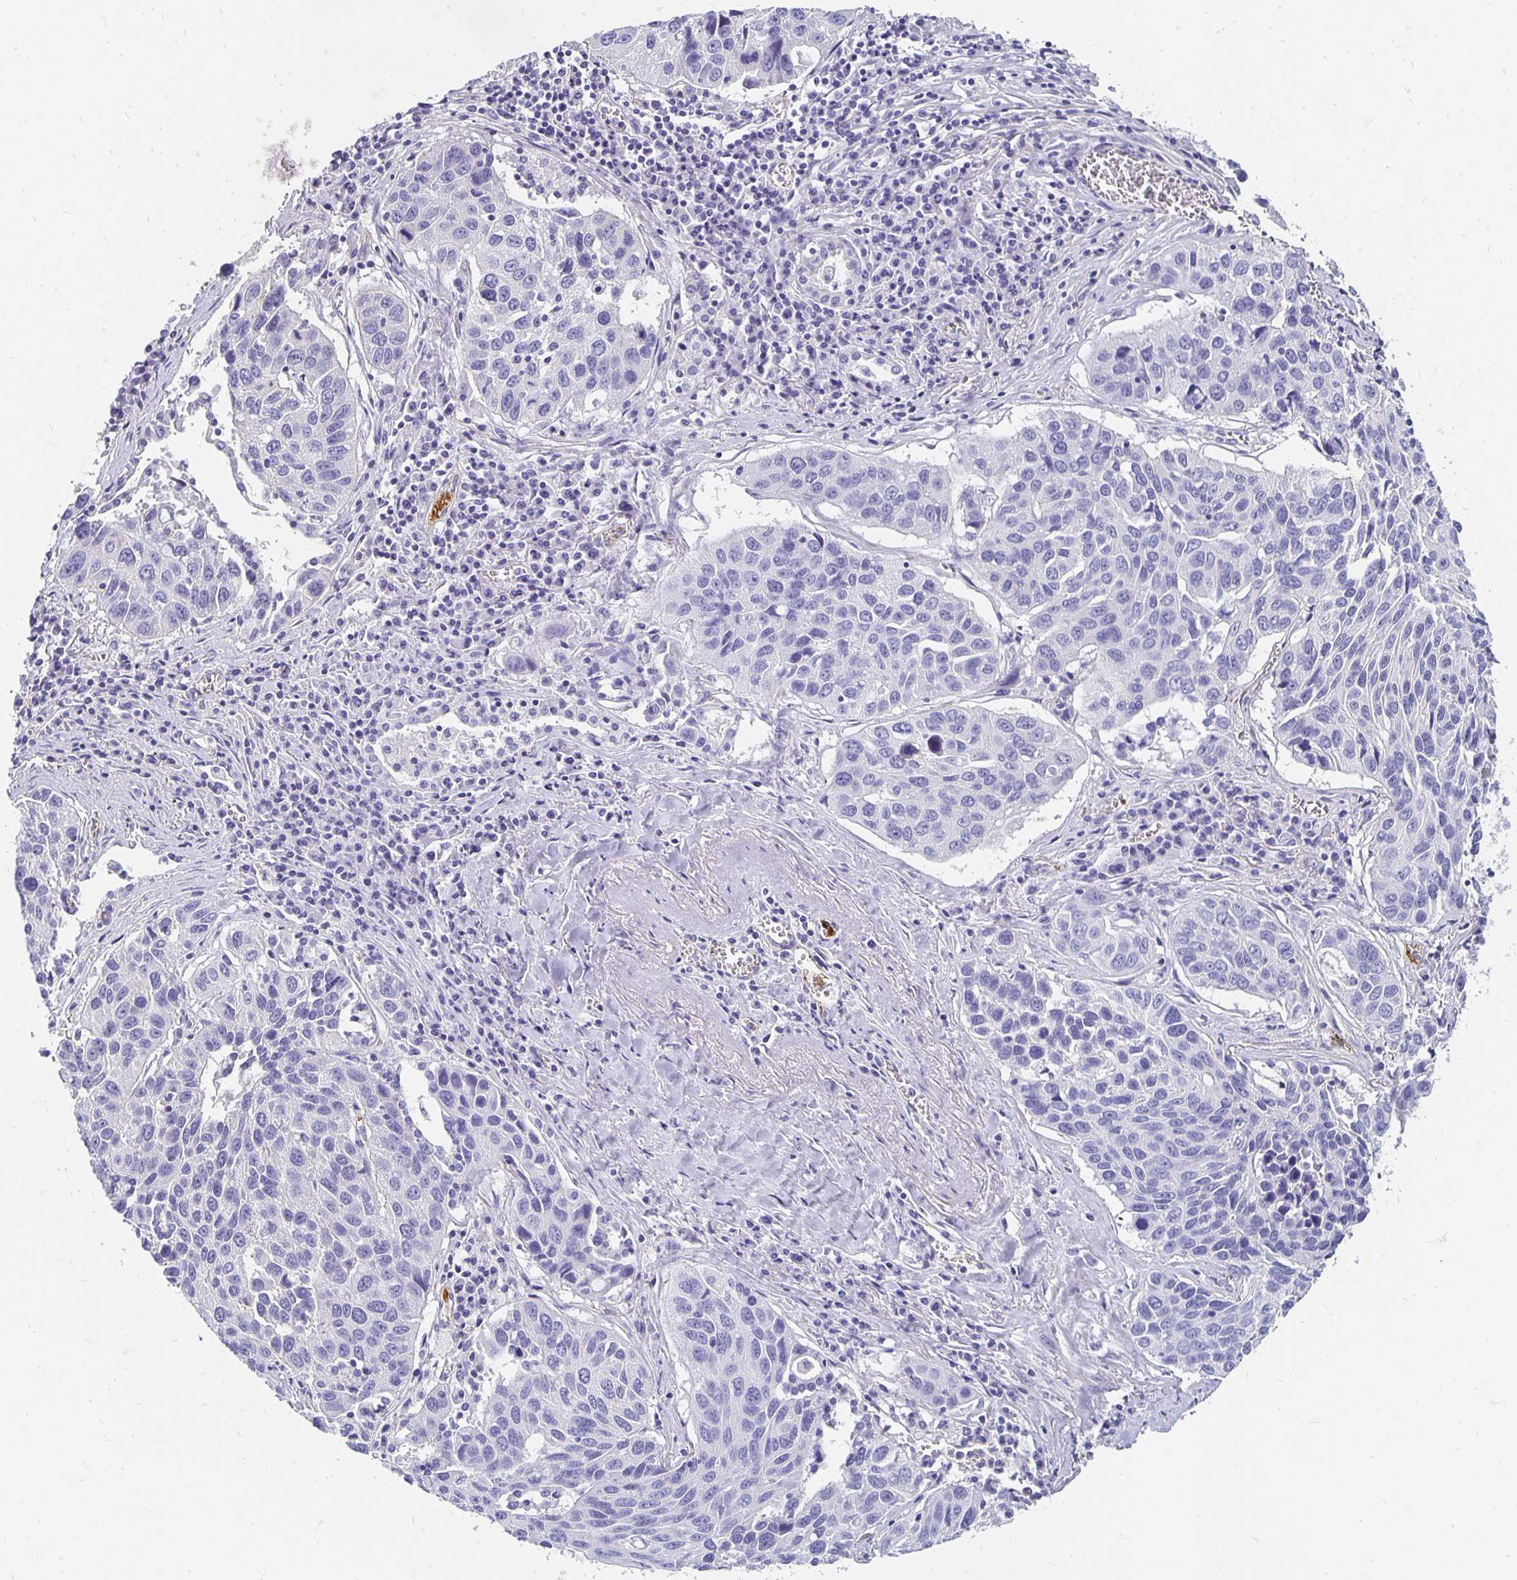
{"staining": {"intensity": "negative", "quantity": "none", "location": "none"}, "tissue": "lung cancer", "cell_type": "Tumor cells", "image_type": "cancer", "snomed": [{"axis": "morphology", "description": "Squamous cell carcinoma, NOS"}, {"axis": "topography", "description": "Lung"}], "caption": "The micrograph exhibits no staining of tumor cells in lung cancer.", "gene": "APOB", "patient": {"sex": "female", "age": 61}}